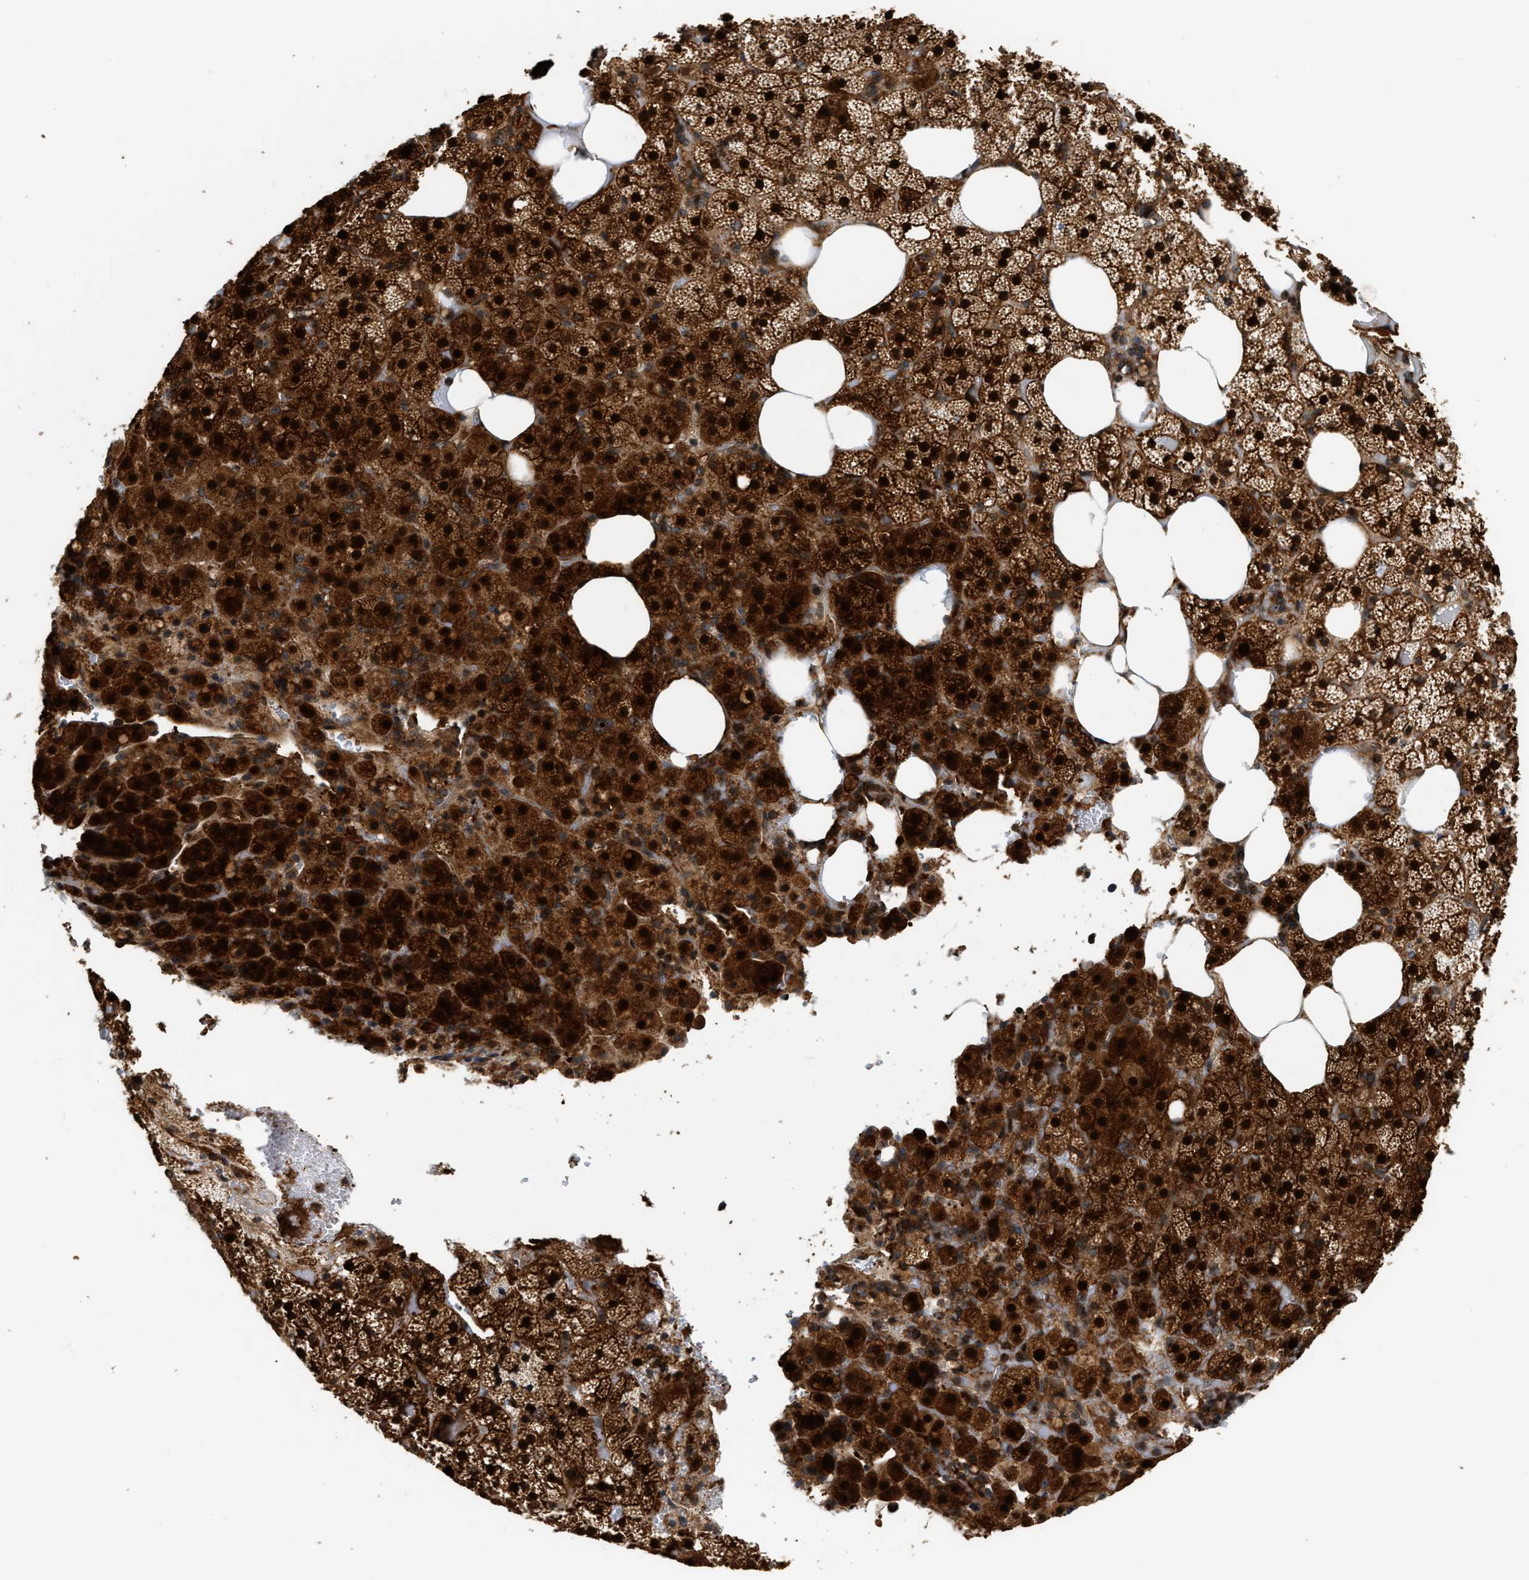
{"staining": {"intensity": "strong", "quantity": ">75%", "location": "cytoplasmic/membranous"}, "tissue": "adrenal gland", "cell_type": "Glandular cells", "image_type": "normal", "snomed": [{"axis": "morphology", "description": "Normal tissue, NOS"}, {"axis": "topography", "description": "Adrenal gland"}], "caption": "High-power microscopy captured an immunohistochemistry (IHC) photomicrograph of benign adrenal gland, revealing strong cytoplasmic/membranous staining in approximately >75% of glandular cells. The staining was performed using DAB to visualize the protein expression in brown, while the nuclei were stained in blue with hematoxylin (Magnification: 20x).", "gene": "SNX5", "patient": {"sex": "female", "age": 59}}